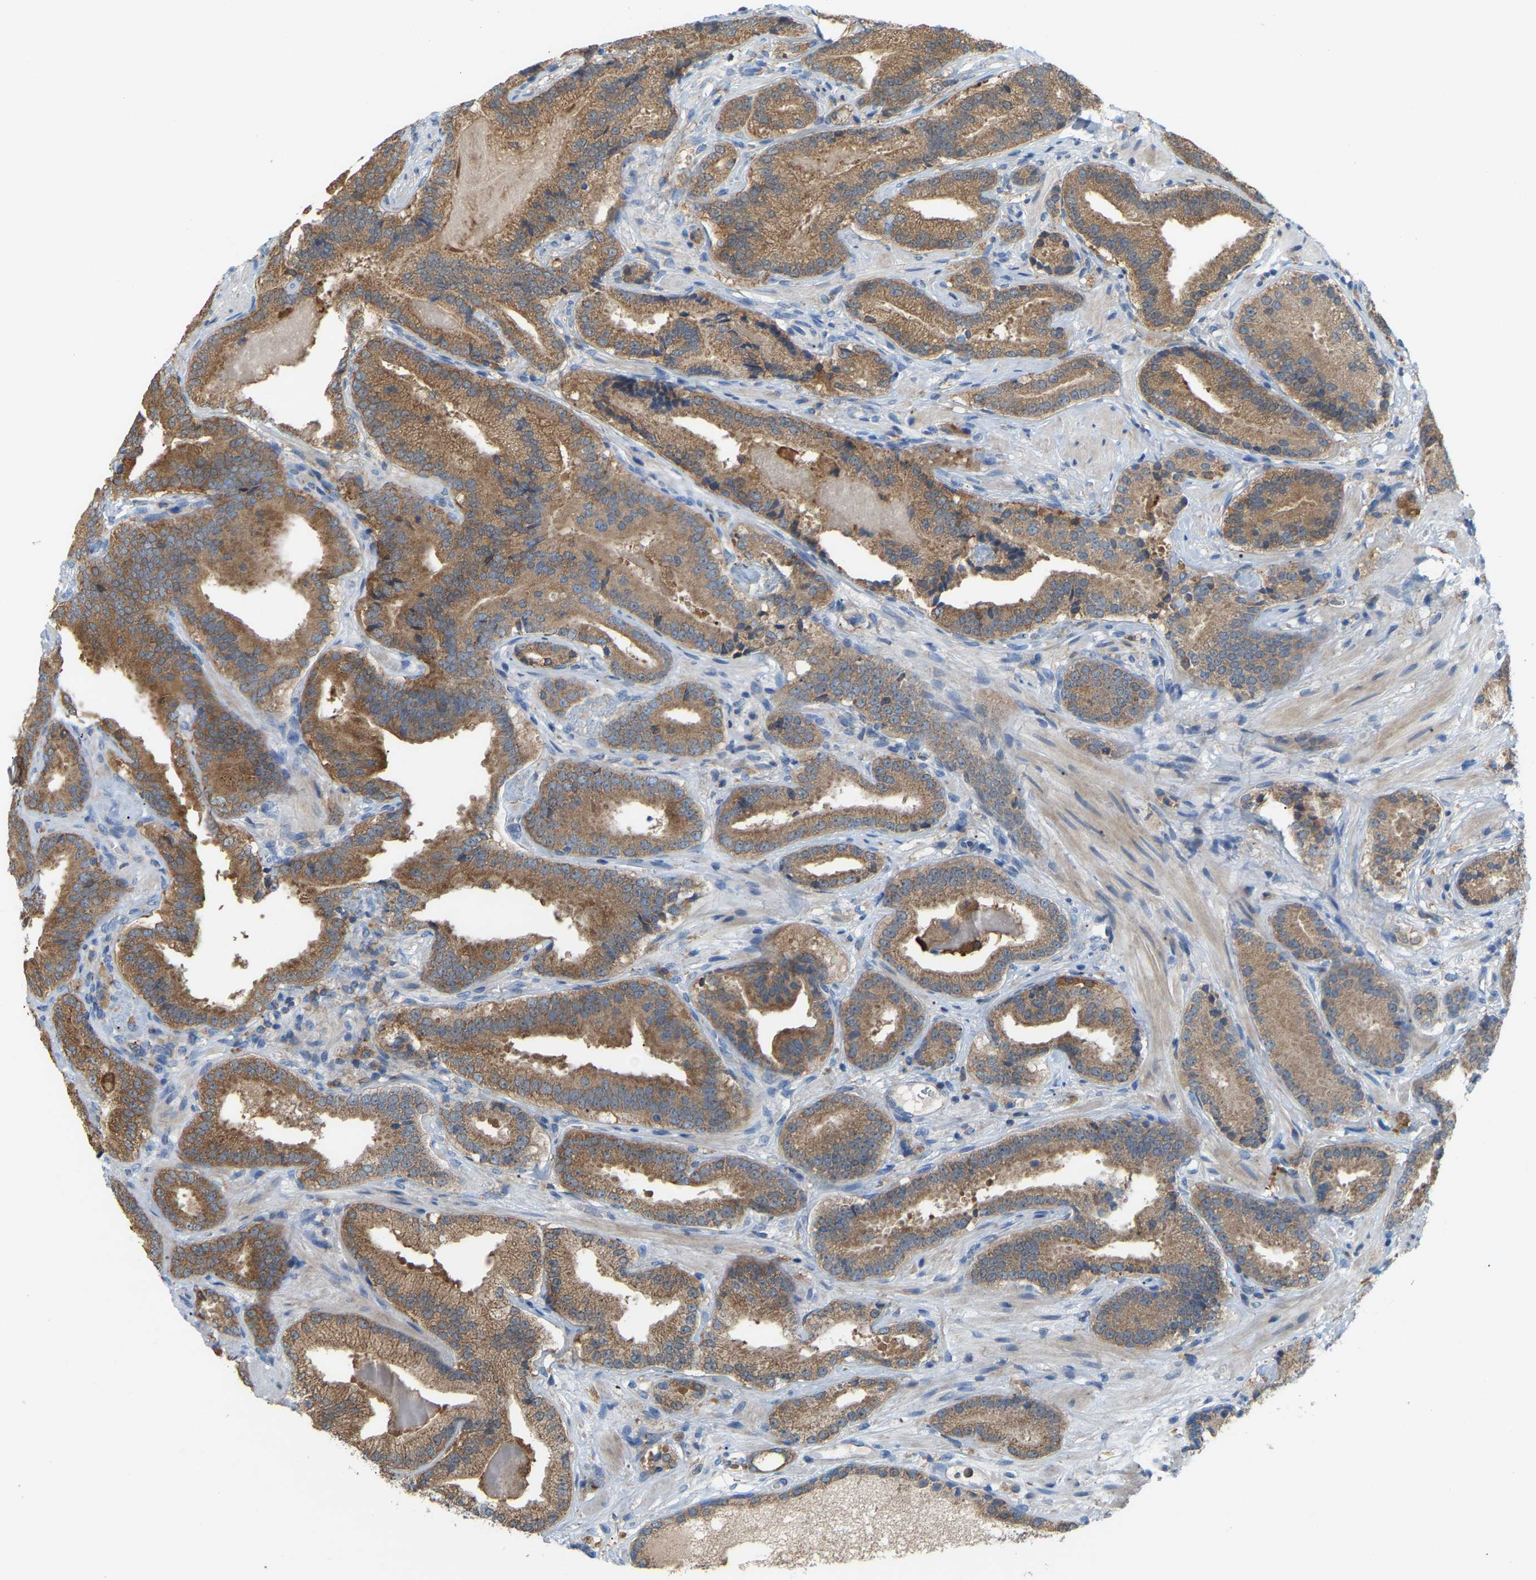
{"staining": {"intensity": "moderate", "quantity": ">75%", "location": "cytoplasmic/membranous"}, "tissue": "prostate cancer", "cell_type": "Tumor cells", "image_type": "cancer", "snomed": [{"axis": "morphology", "description": "Adenocarcinoma, Low grade"}, {"axis": "topography", "description": "Prostate"}], "caption": "The immunohistochemical stain shows moderate cytoplasmic/membranous positivity in tumor cells of prostate adenocarcinoma (low-grade) tissue. The protein of interest is shown in brown color, while the nuclei are stained blue.", "gene": "CROT", "patient": {"sex": "male", "age": 51}}